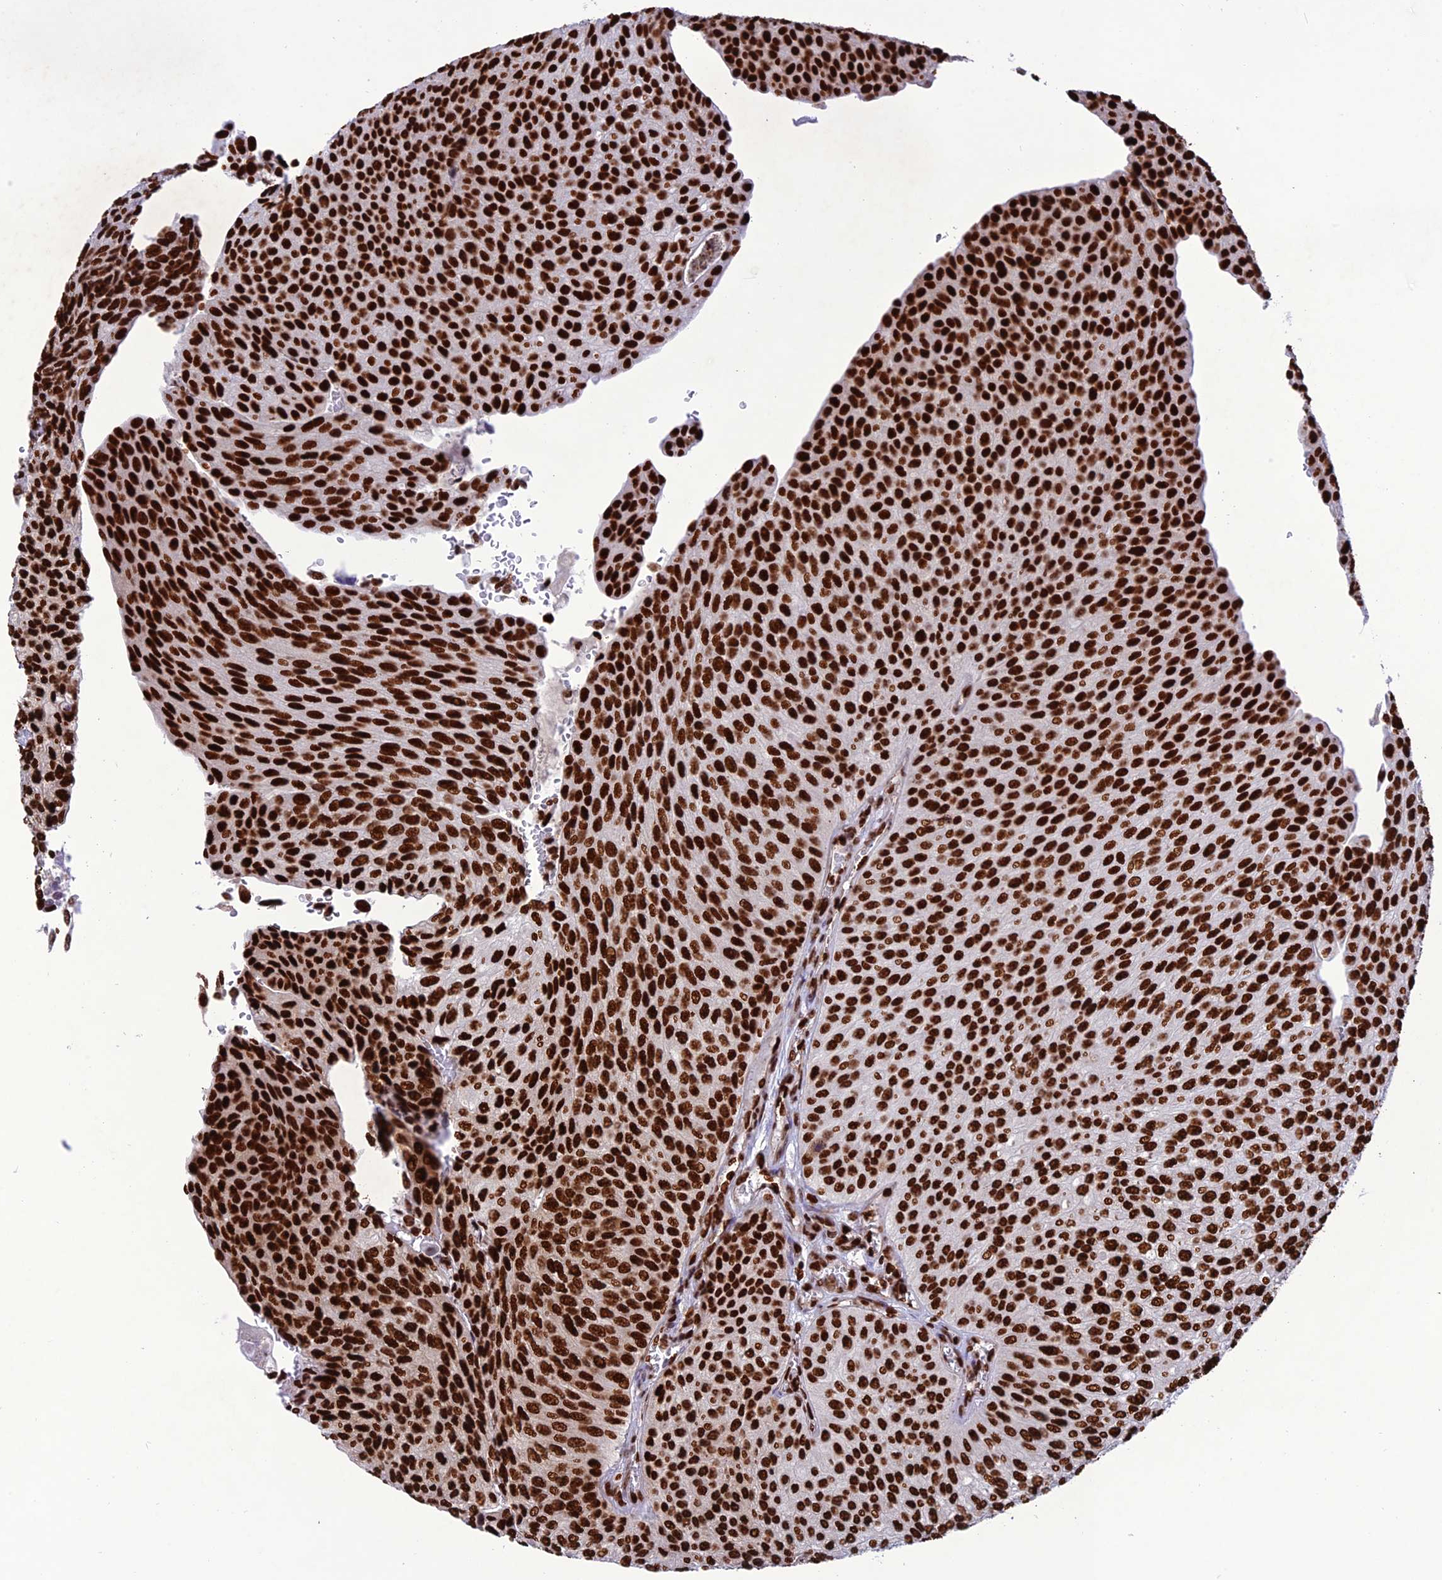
{"staining": {"intensity": "strong", "quantity": ">75%", "location": "nuclear"}, "tissue": "urothelial cancer", "cell_type": "Tumor cells", "image_type": "cancer", "snomed": [{"axis": "morphology", "description": "Urothelial carcinoma, High grade"}, {"axis": "topography", "description": "Urinary bladder"}], "caption": "Urothelial carcinoma (high-grade) tissue shows strong nuclear staining in approximately >75% of tumor cells", "gene": "INO80E", "patient": {"sex": "female", "age": 79}}